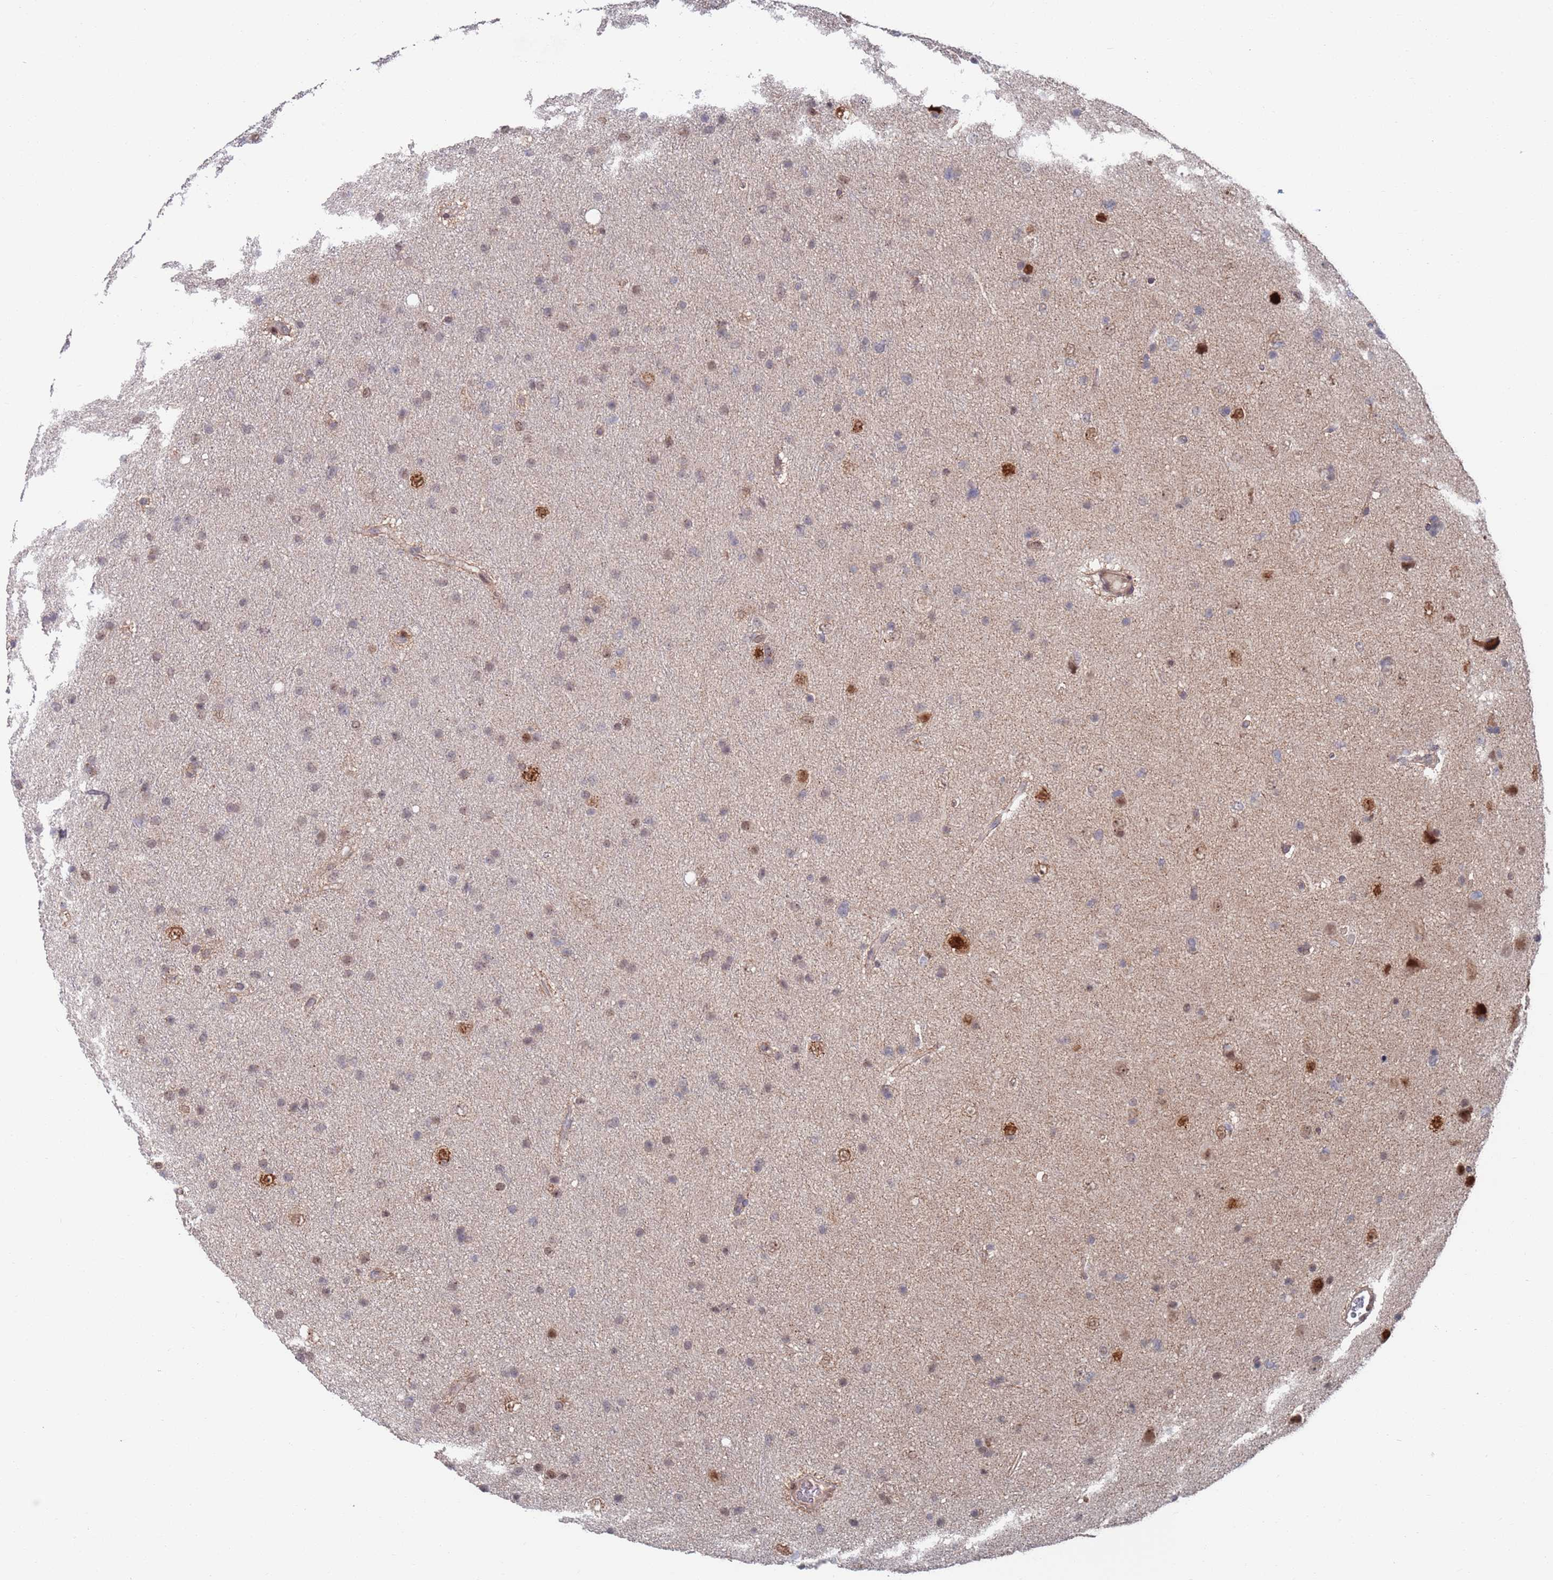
{"staining": {"intensity": "weak", "quantity": "25%-75%", "location": "nuclear"}, "tissue": "glioma", "cell_type": "Tumor cells", "image_type": "cancer", "snomed": [{"axis": "morphology", "description": "Glioma, malignant, Low grade"}, {"axis": "topography", "description": "Cerebral cortex"}], "caption": "Weak nuclear protein staining is seen in approximately 25%-75% of tumor cells in malignant glioma (low-grade). Using DAB (brown) and hematoxylin (blue) stains, captured at high magnification using brightfield microscopy.", "gene": "RPP25", "patient": {"sex": "female", "age": 39}}